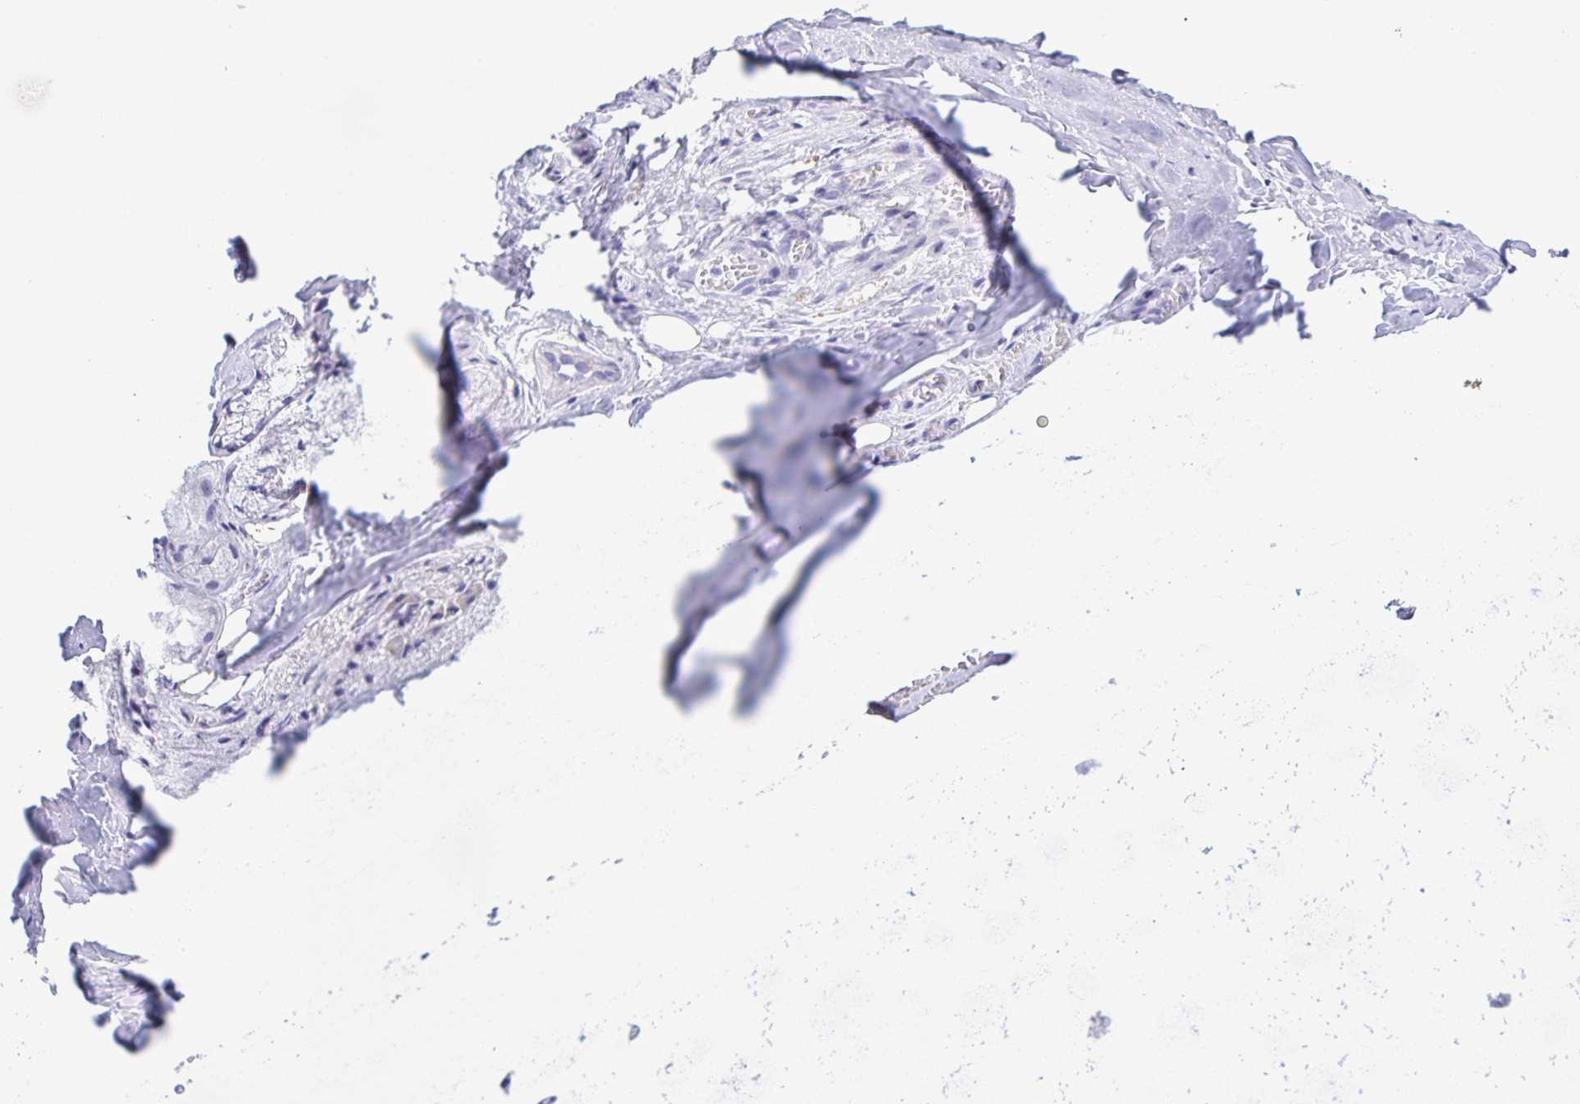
{"staining": {"intensity": "negative", "quantity": "none", "location": "none"}, "tissue": "adipose tissue", "cell_type": "Adipocytes", "image_type": "normal", "snomed": [{"axis": "morphology", "description": "Normal tissue, NOS"}, {"axis": "topography", "description": "Cartilage tissue"}, {"axis": "topography", "description": "Nasopharynx"}, {"axis": "topography", "description": "Thyroid gland"}], "caption": "IHC image of unremarkable adipose tissue: adipose tissue stained with DAB (3,3'-diaminobenzidine) demonstrates no significant protein staining in adipocytes. (DAB immunohistochemistry (IHC) with hematoxylin counter stain).", "gene": "CATSPER4", "patient": {"sex": "male", "age": 63}}